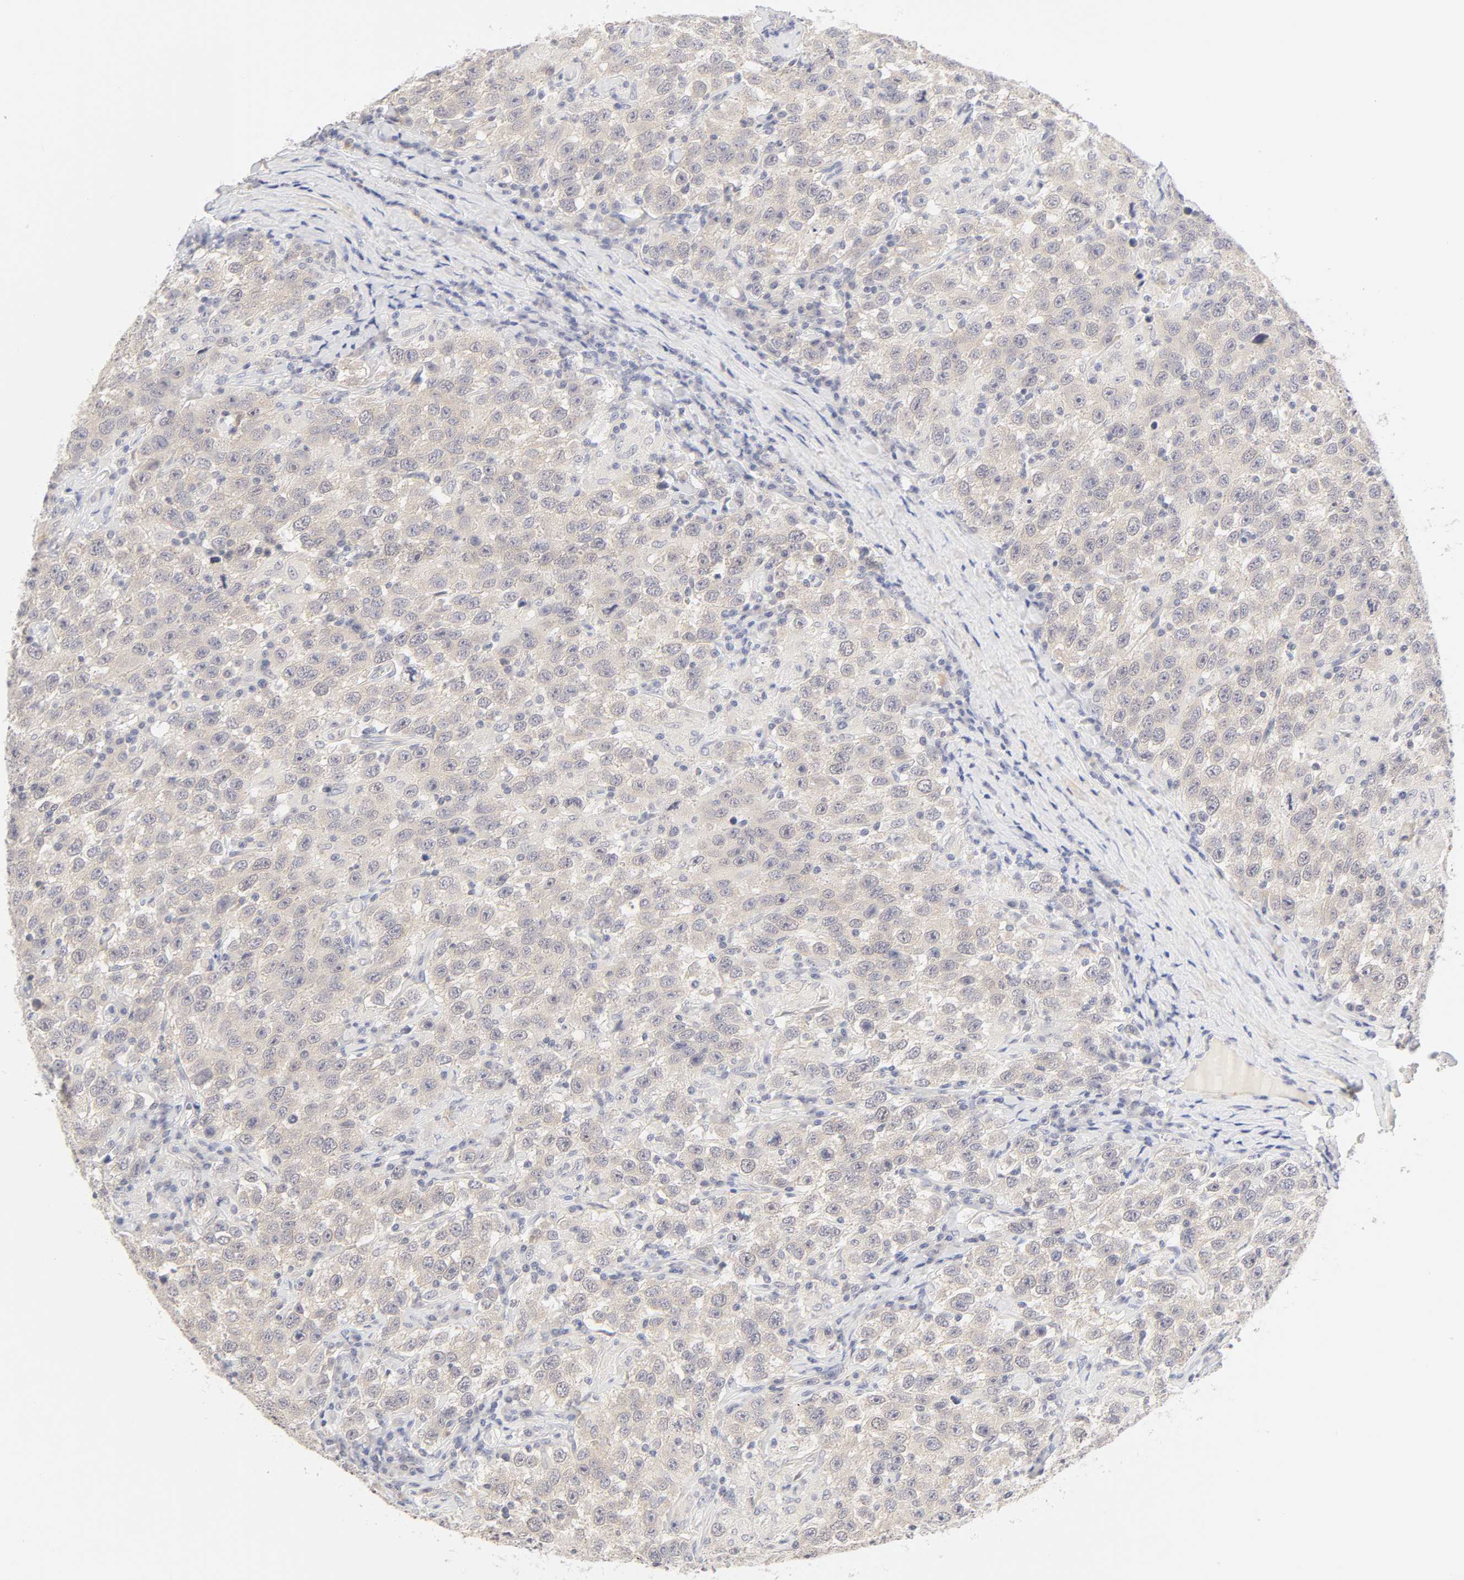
{"staining": {"intensity": "weak", "quantity": ">75%", "location": "cytoplasmic/membranous"}, "tissue": "testis cancer", "cell_type": "Tumor cells", "image_type": "cancer", "snomed": [{"axis": "morphology", "description": "Seminoma, NOS"}, {"axis": "topography", "description": "Testis"}], "caption": "An IHC image of neoplastic tissue is shown. Protein staining in brown labels weak cytoplasmic/membranous positivity in seminoma (testis) within tumor cells.", "gene": "CYP4B1", "patient": {"sex": "male", "age": 41}}